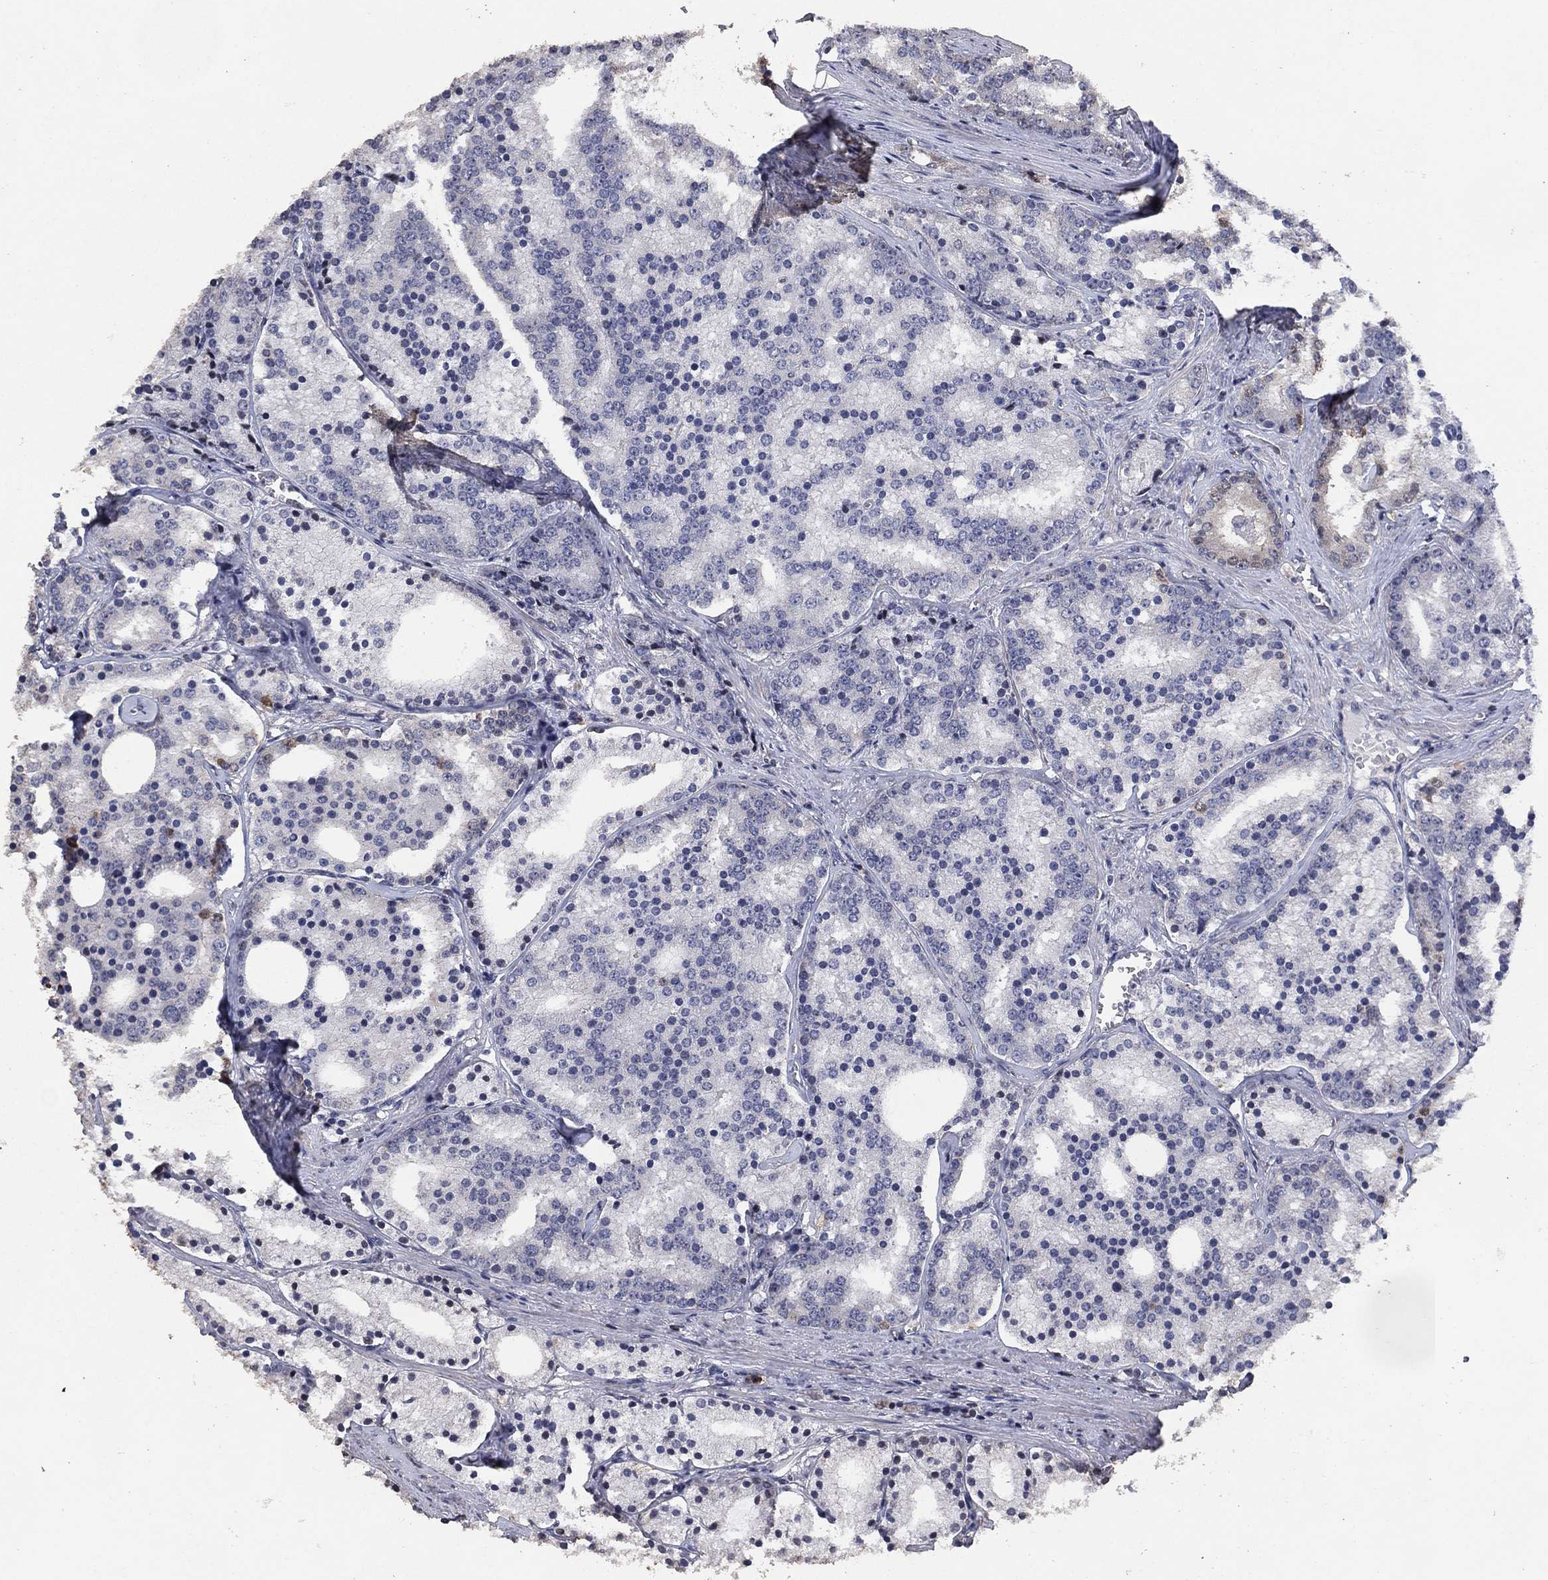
{"staining": {"intensity": "negative", "quantity": "none", "location": "none"}, "tissue": "prostate cancer", "cell_type": "Tumor cells", "image_type": "cancer", "snomed": [{"axis": "morphology", "description": "Adenocarcinoma, NOS"}, {"axis": "topography", "description": "Prostate"}], "caption": "An immunohistochemistry (IHC) micrograph of prostate cancer is shown. There is no staining in tumor cells of prostate cancer. (Stains: DAB (3,3'-diaminobenzidine) immunohistochemistry (IHC) with hematoxylin counter stain, Microscopy: brightfield microscopy at high magnification).", "gene": "ADPRHL1", "patient": {"sex": "male", "age": 69}}